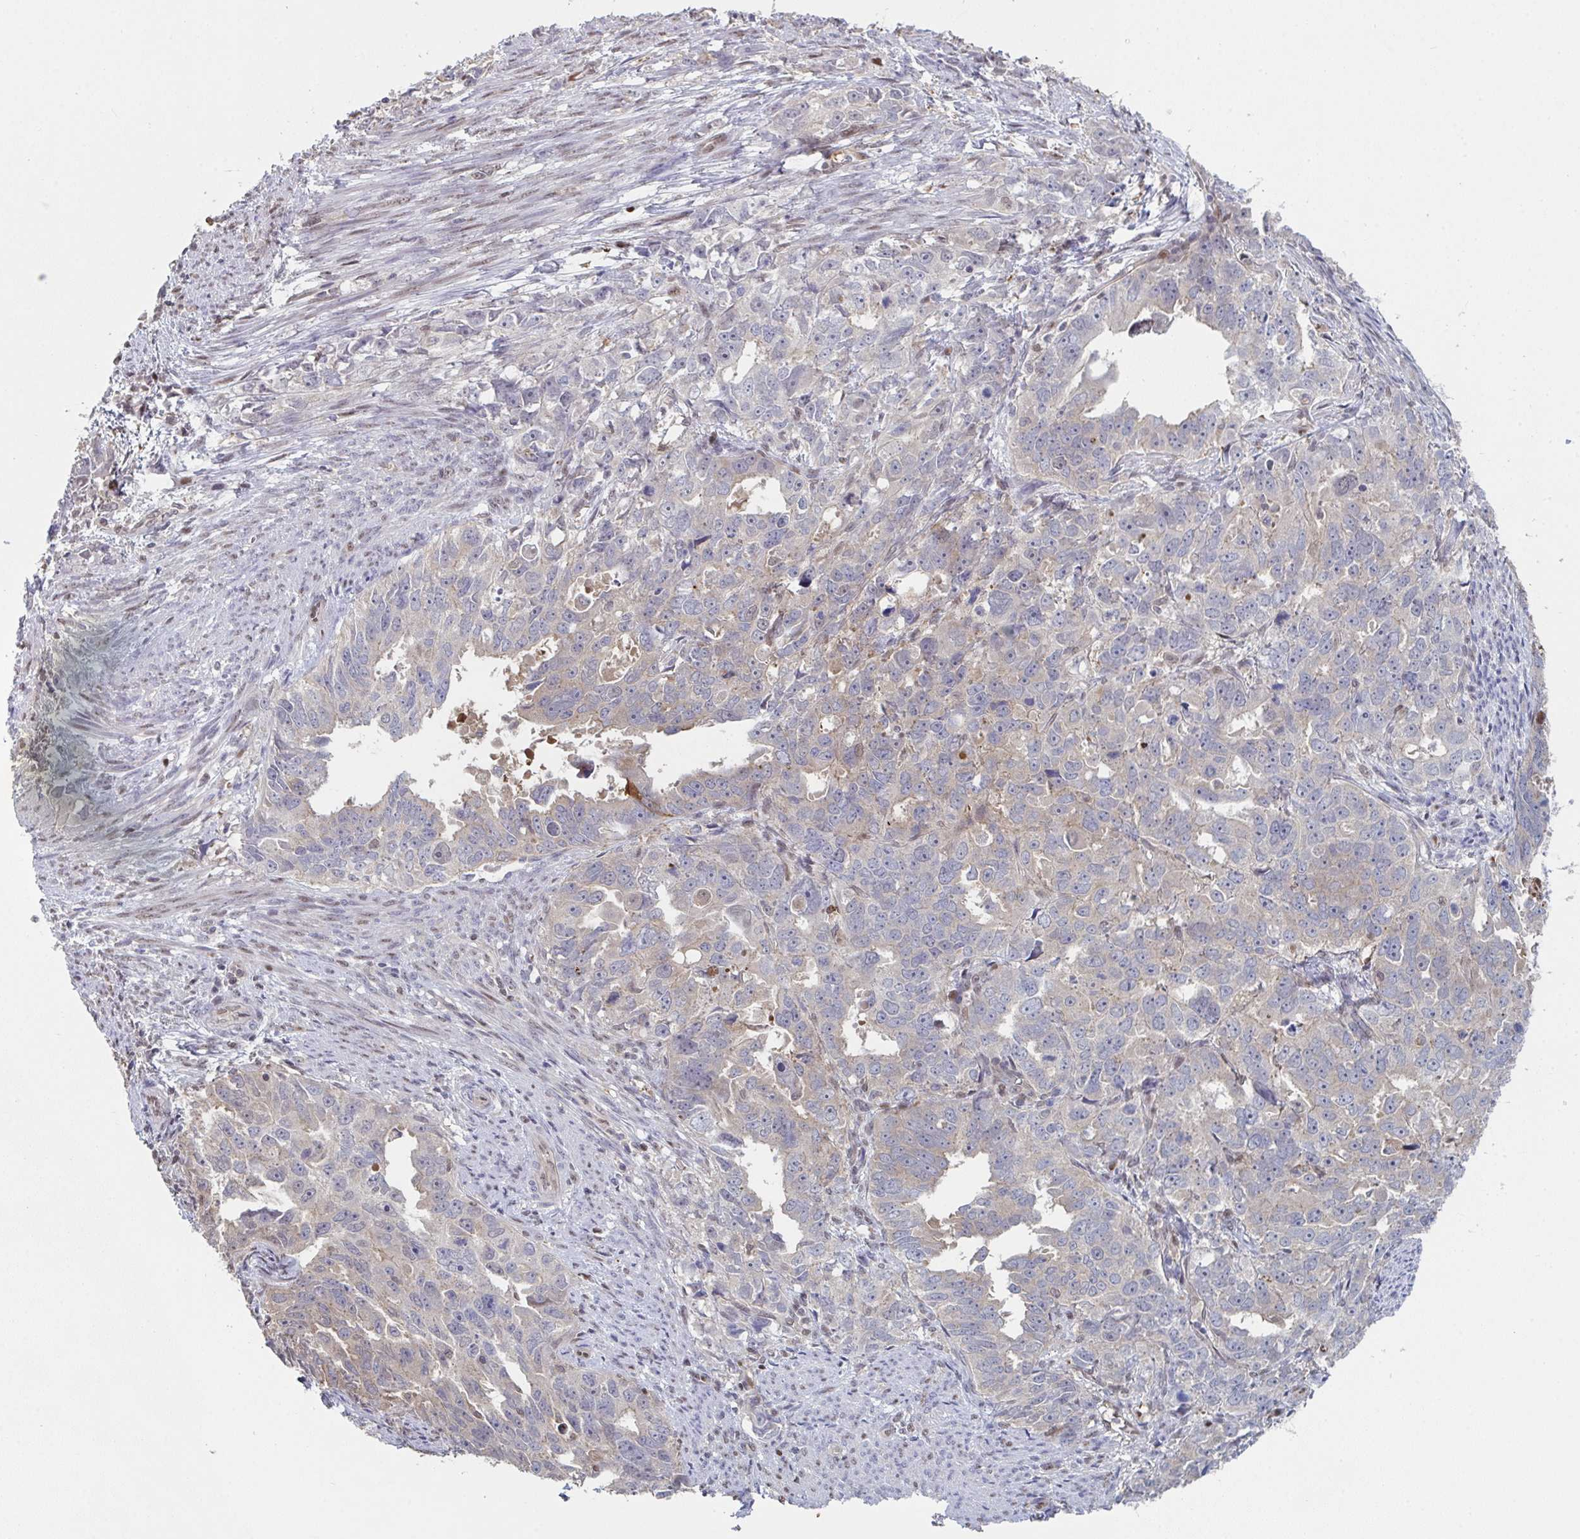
{"staining": {"intensity": "moderate", "quantity": "<25%", "location": "cytoplasmic/membranous"}, "tissue": "endometrial cancer", "cell_type": "Tumor cells", "image_type": "cancer", "snomed": [{"axis": "morphology", "description": "Adenocarcinoma, NOS"}, {"axis": "topography", "description": "Endometrium"}], "caption": "This photomicrograph exhibits endometrial adenocarcinoma stained with immunohistochemistry to label a protein in brown. The cytoplasmic/membranous of tumor cells show moderate positivity for the protein. Nuclei are counter-stained blue.", "gene": "ACD", "patient": {"sex": "female", "age": 65}}